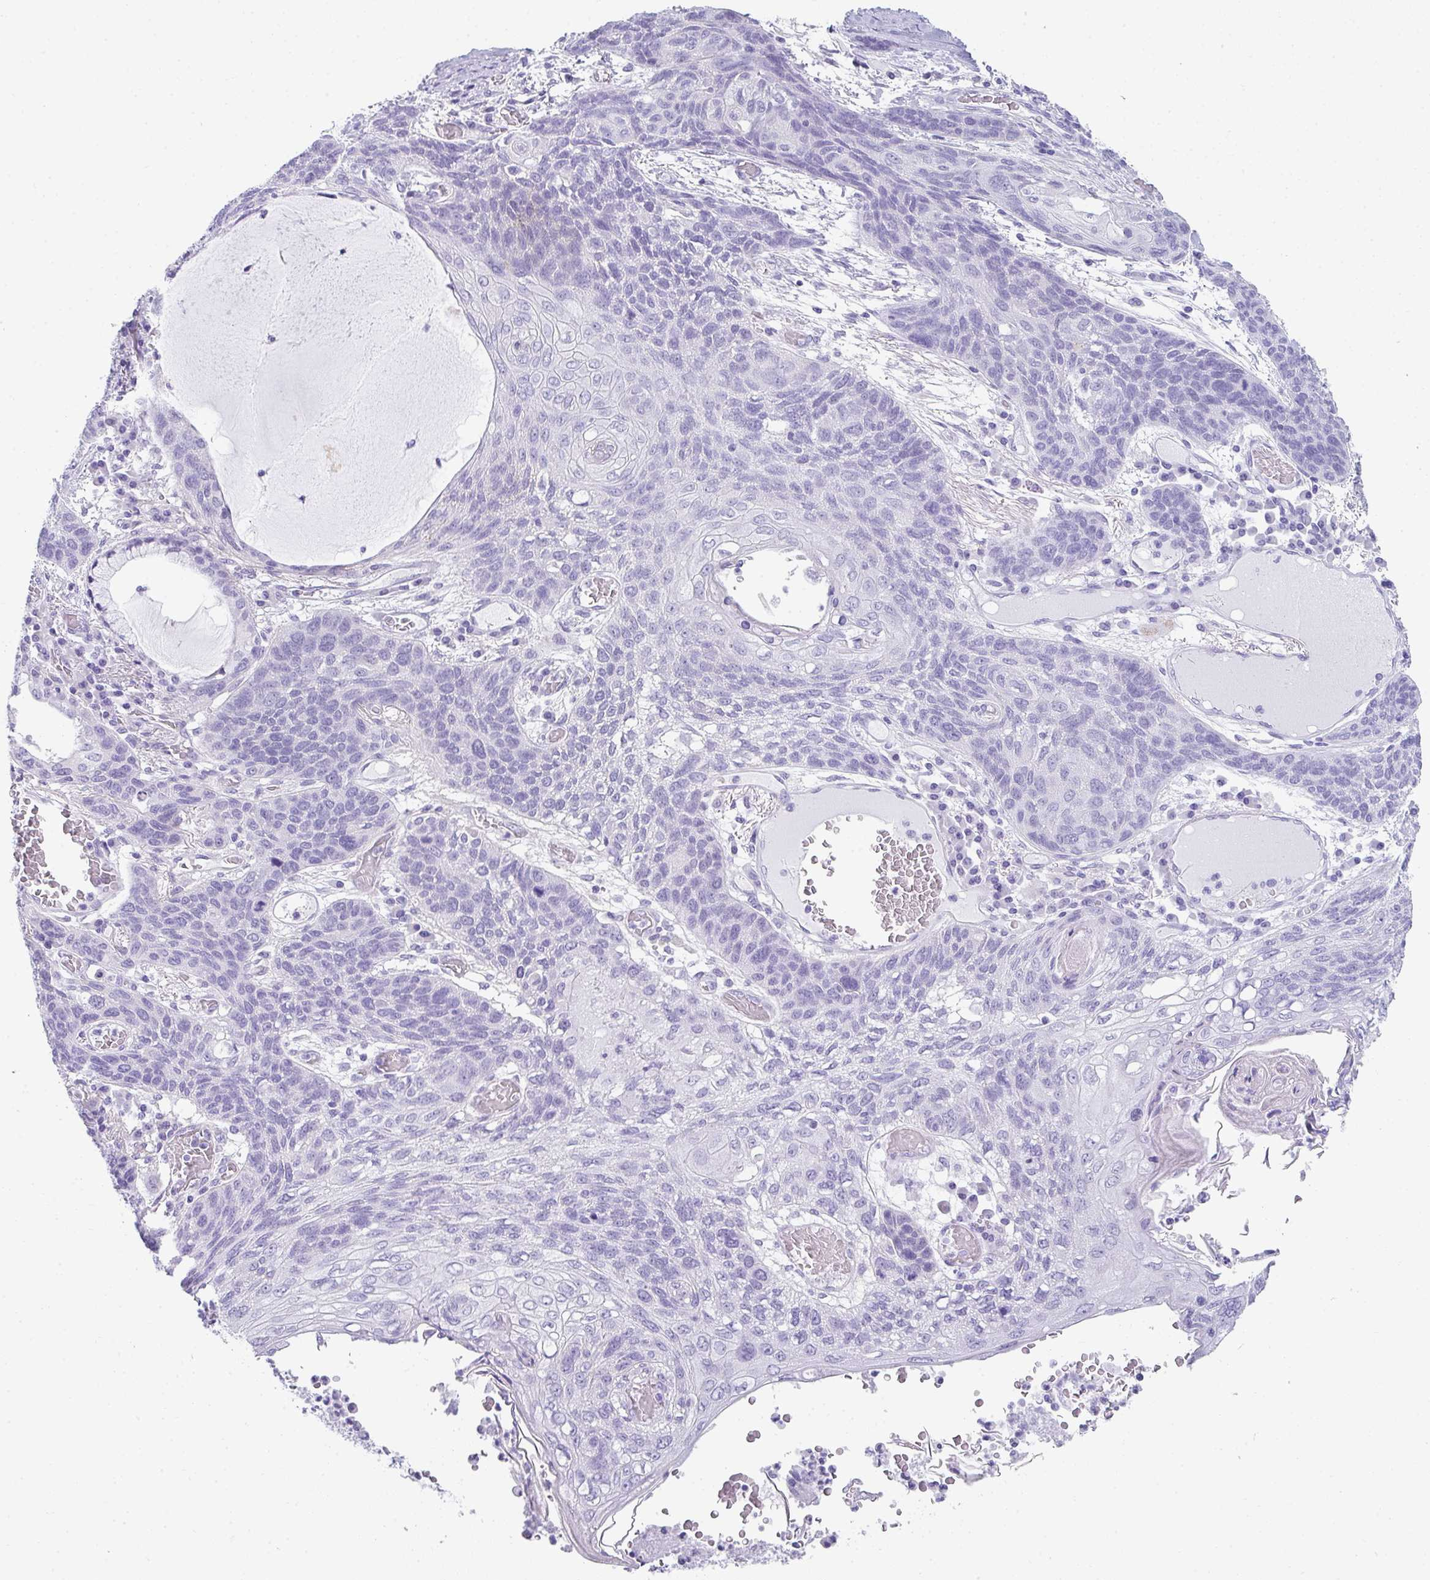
{"staining": {"intensity": "negative", "quantity": "none", "location": "none"}, "tissue": "lung cancer", "cell_type": "Tumor cells", "image_type": "cancer", "snomed": [{"axis": "morphology", "description": "Squamous cell carcinoma, NOS"}, {"axis": "morphology", "description": "Squamous cell carcinoma, metastatic, NOS"}, {"axis": "topography", "description": "Lymph node"}, {"axis": "topography", "description": "Lung"}], "caption": "Immunohistochemistry histopathology image of neoplastic tissue: human lung squamous cell carcinoma stained with DAB shows no significant protein staining in tumor cells.", "gene": "RLF", "patient": {"sex": "male", "age": 41}}